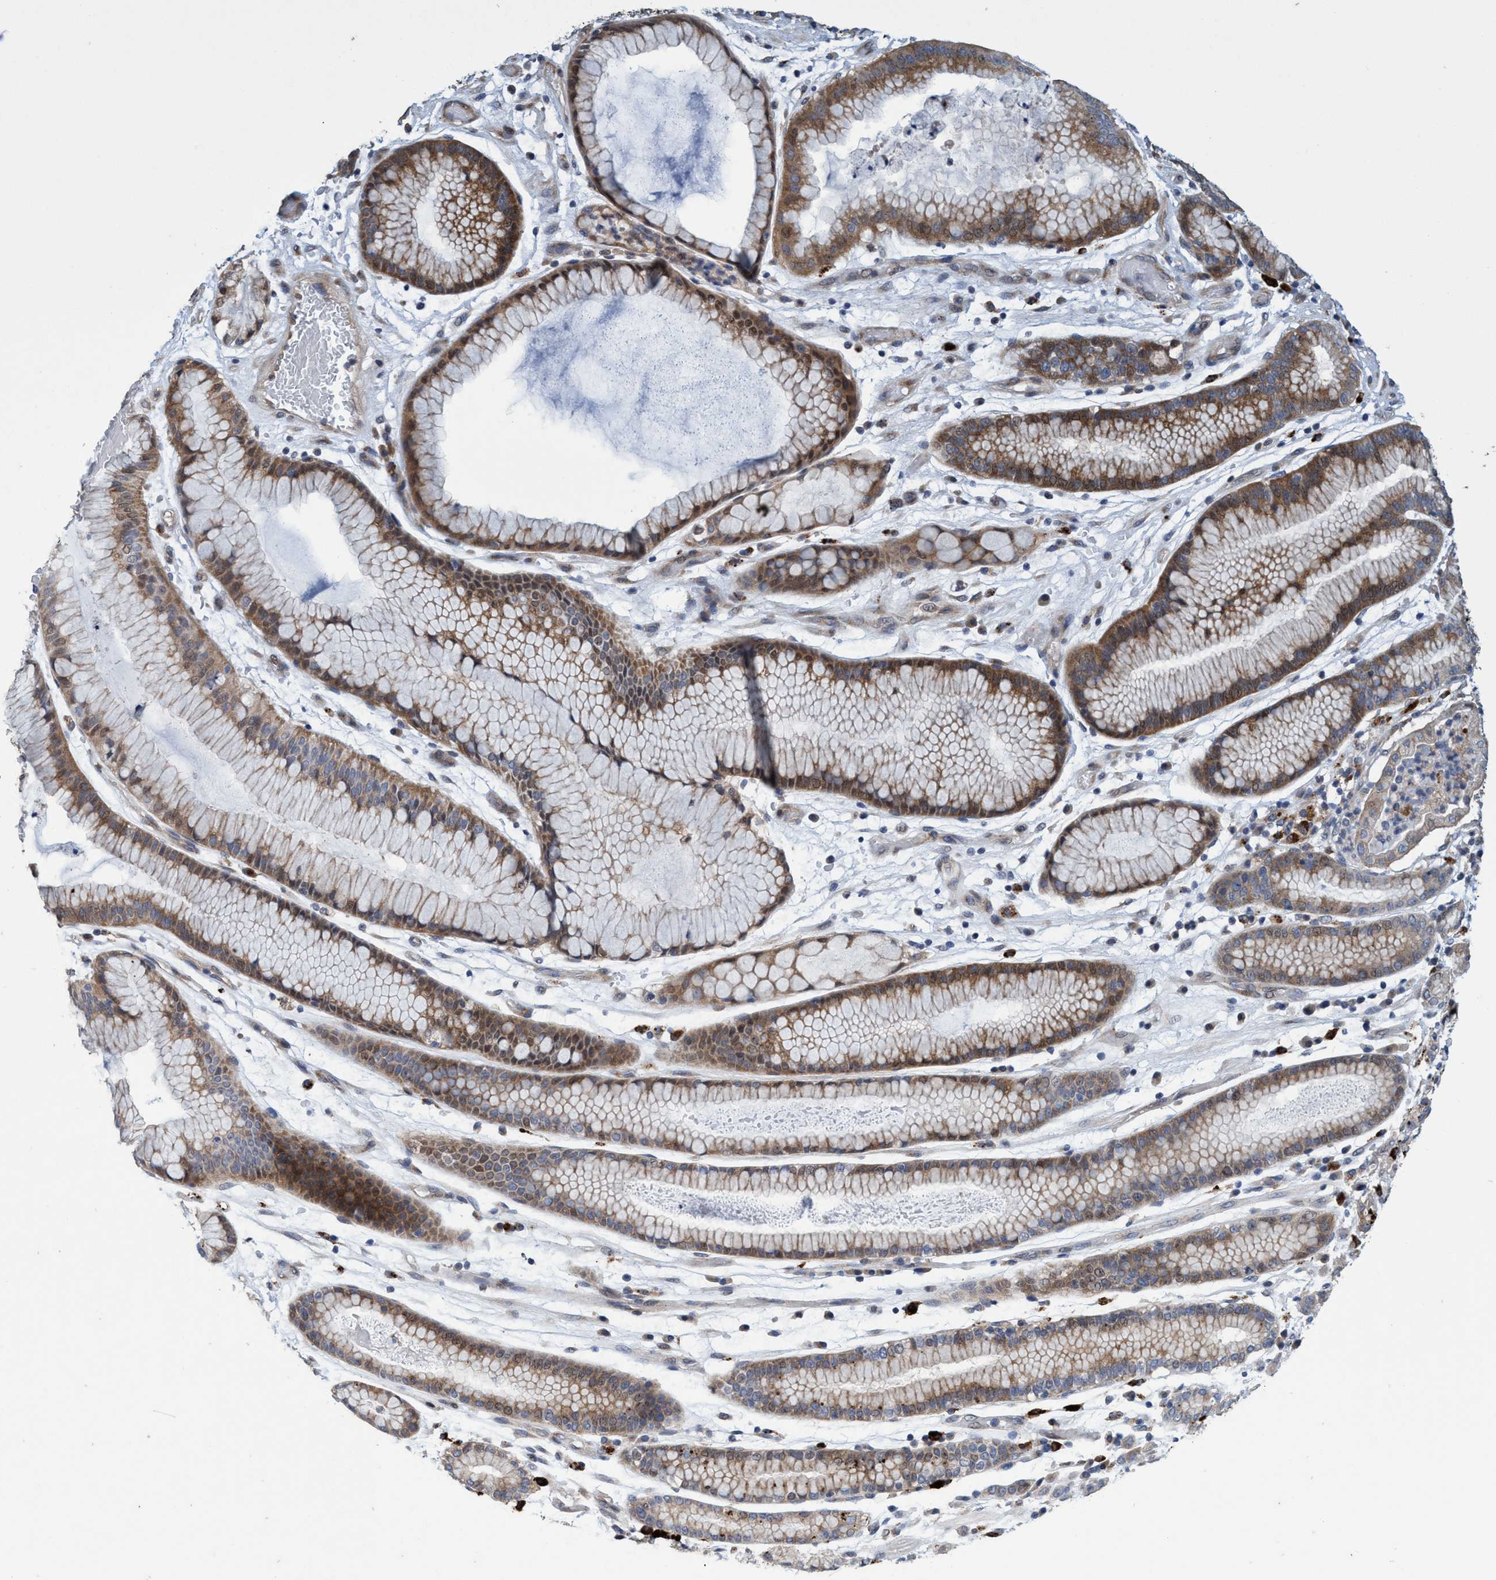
{"staining": {"intensity": "moderate", "quantity": ">75%", "location": "cytoplasmic/membranous"}, "tissue": "stomach cancer", "cell_type": "Tumor cells", "image_type": "cancer", "snomed": [{"axis": "morphology", "description": "Adenocarcinoma, NOS"}, {"axis": "topography", "description": "Stomach, lower"}], "caption": "Protein analysis of adenocarcinoma (stomach) tissue reveals moderate cytoplasmic/membranous positivity in about >75% of tumor cells.", "gene": "BBS9", "patient": {"sex": "male", "age": 88}}